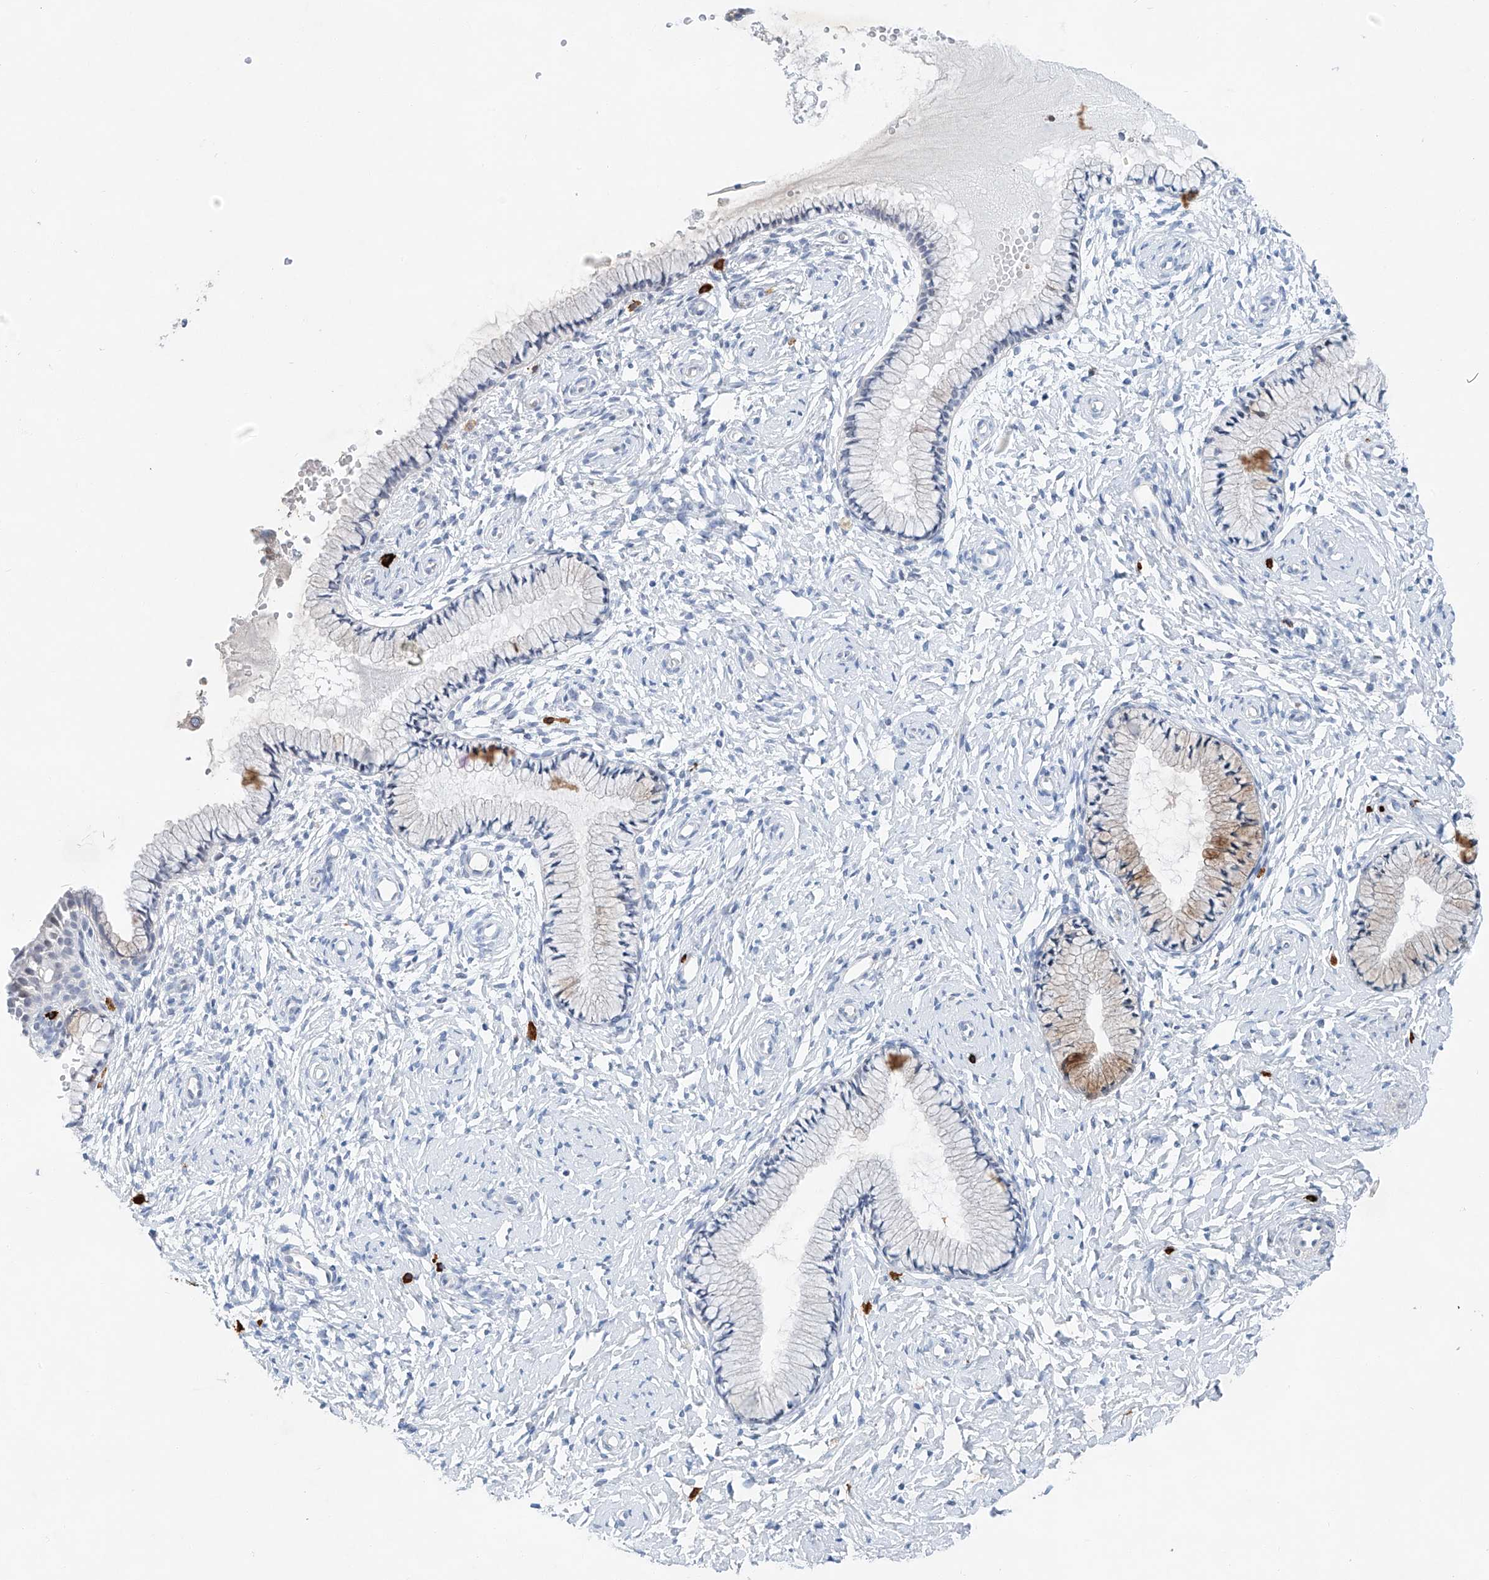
{"staining": {"intensity": "moderate", "quantity": "<25%", "location": "cytoplasmic/membranous"}, "tissue": "cervix", "cell_type": "Glandular cells", "image_type": "normal", "snomed": [{"axis": "morphology", "description": "Normal tissue, NOS"}, {"axis": "topography", "description": "Cervix"}], "caption": "The immunohistochemical stain labels moderate cytoplasmic/membranous expression in glandular cells of normal cervix.", "gene": "KLF15", "patient": {"sex": "female", "age": 33}}